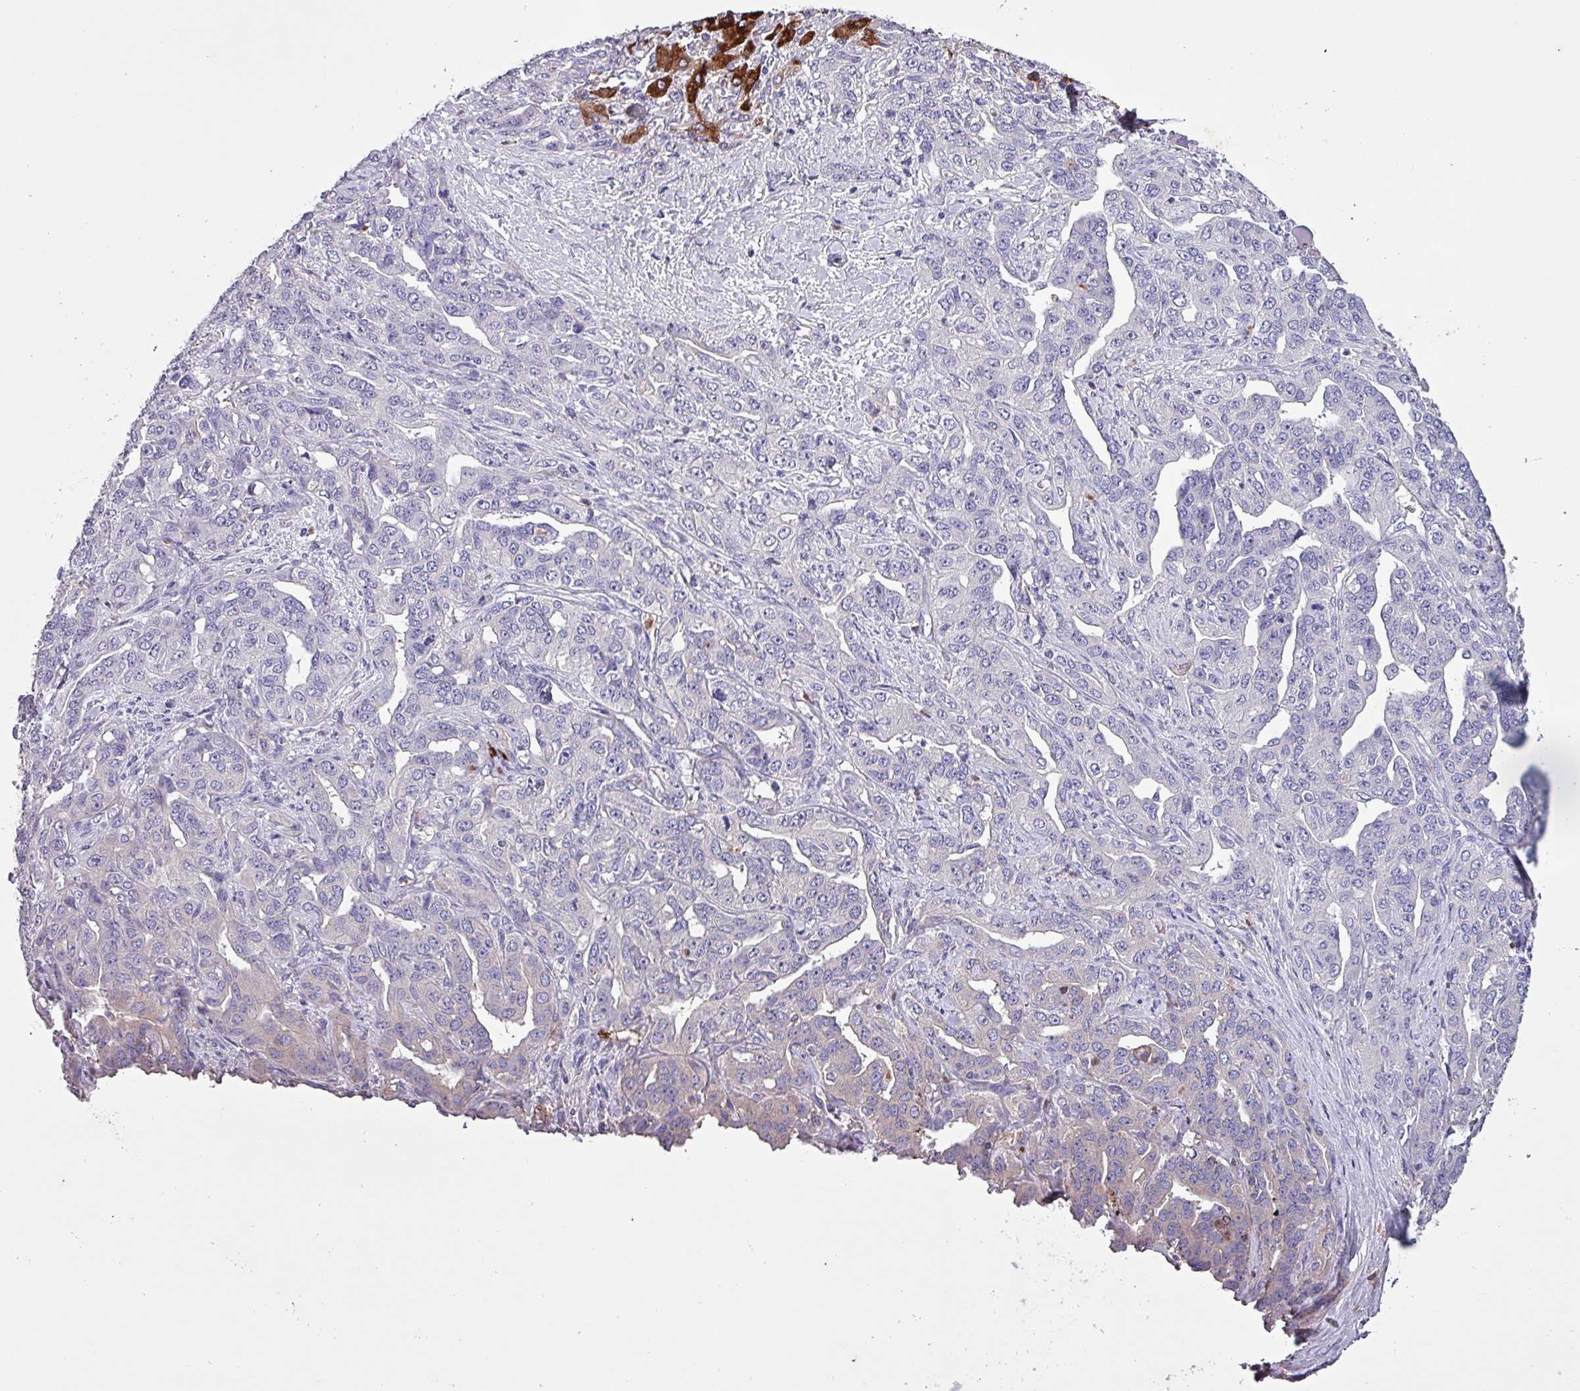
{"staining": {"intensity": "negative", "quantity": "none", "location": "none"}, "tissue": "liver cancer", "cell_type": "Tumor cells", "image_type": "cancer", "snomed": [{"axis": "morphology", "description": "Cholangiocarcinoma"}, {"axis": "topography", "description": "Liver"}], "caption": "High power microscopy image of an IHC micrograph of liver cancer (cholangiocarcinoma), revealing no significant expression in tumor cells.", "gene": "HP", "patient": {"sex": "male", "age": 59}}